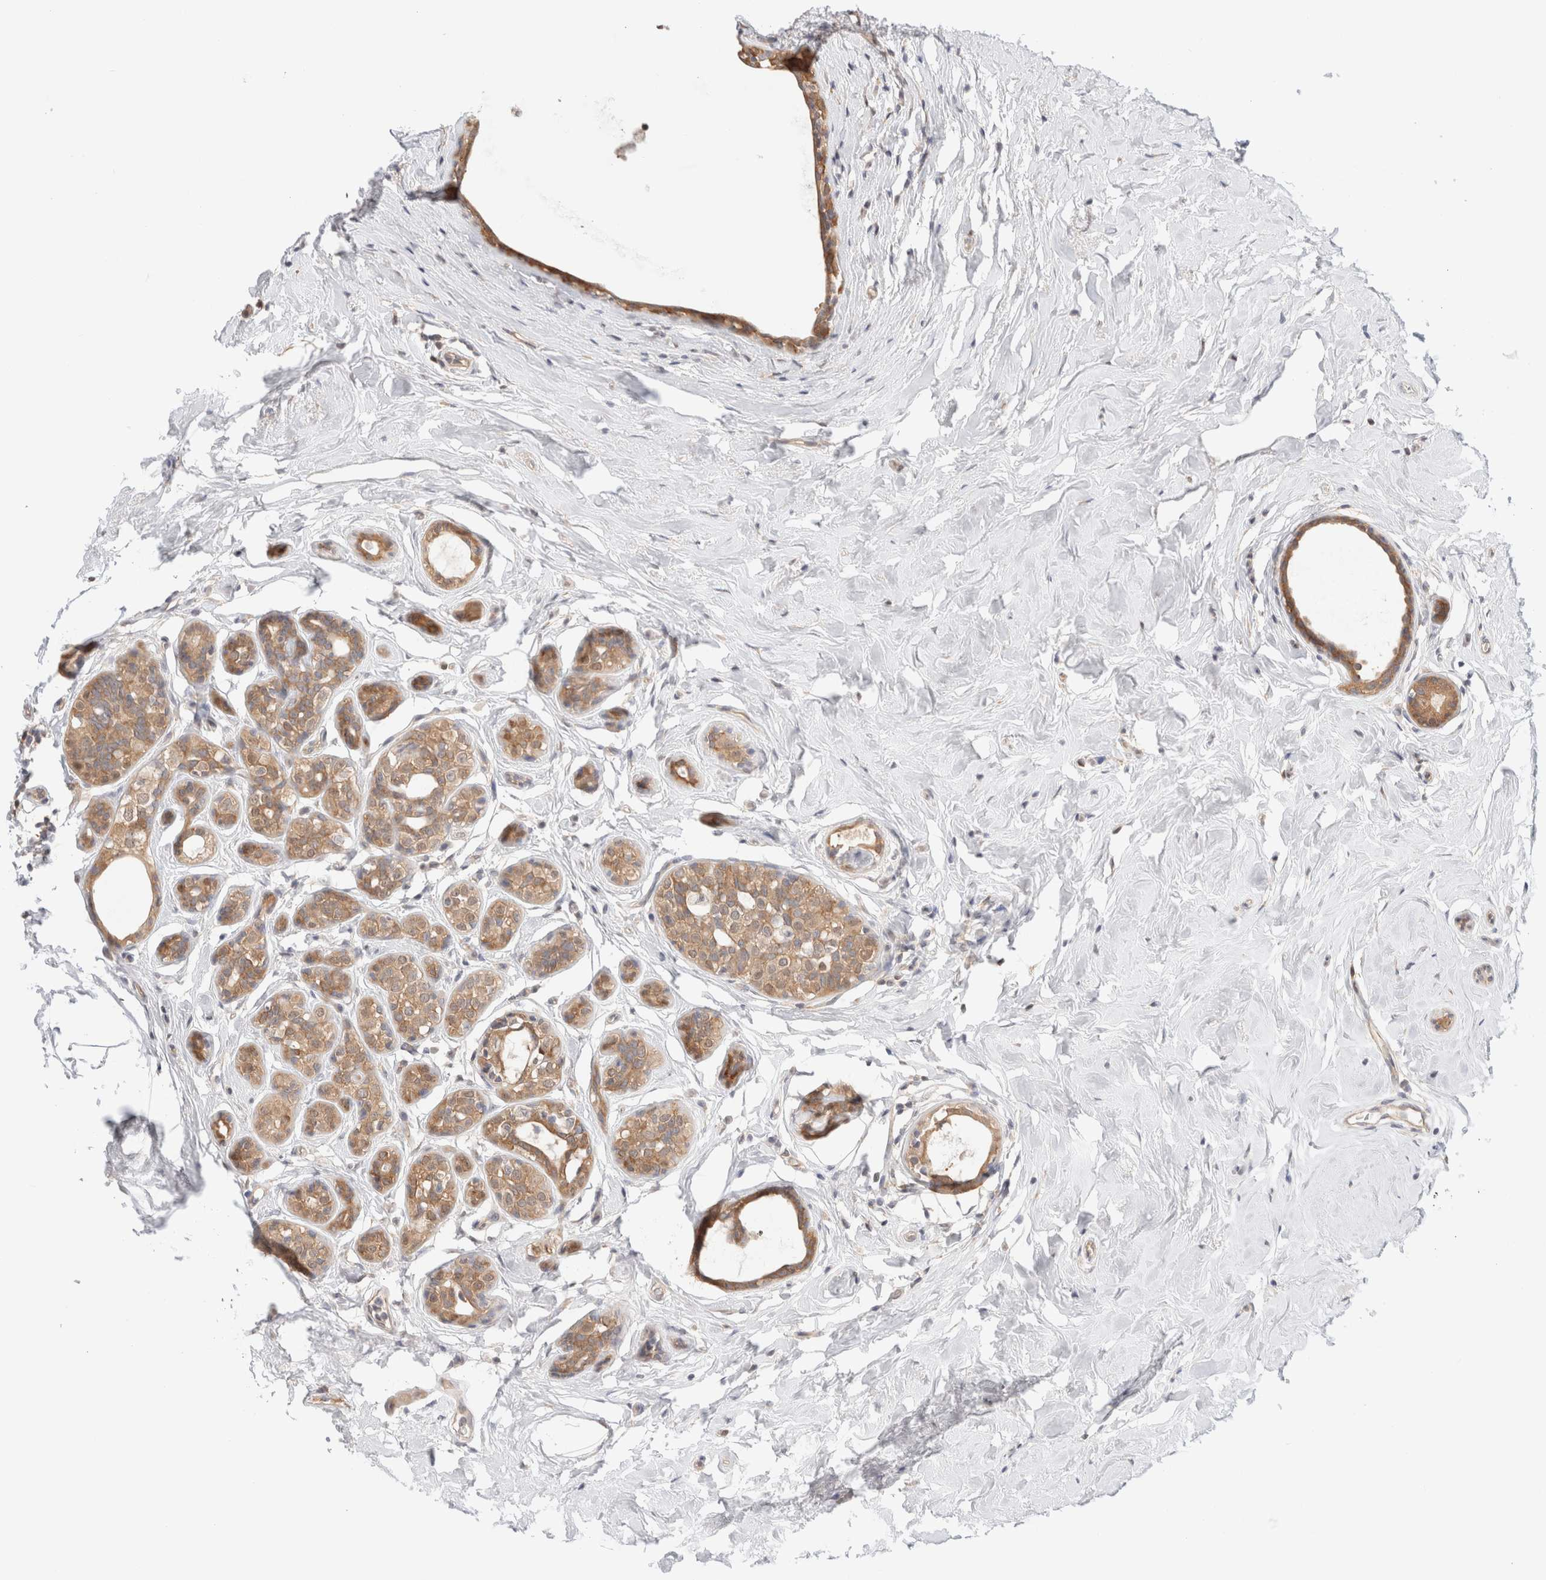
{"staining": {"intensity": "moderate", "quantity": ">75%", "location": "cytoplasmic/membranous"}, "tissue": "breast cancer", "cell_type": "Tumor cells", "image_type": "cancer", "snomed": [{"axis": "morphology", "description": "Duct carcinoma"}, {"axis": "topography", "description": "Breast"}], "caption": "Brown immunohistochemical staining in human intraductal carcinoma (breast) shows moderate cytoplasmic/membranous expression in about >75% of tumor cells.", "gene": "C17orf97", "patient": {"sex": "female", "age": 55}}